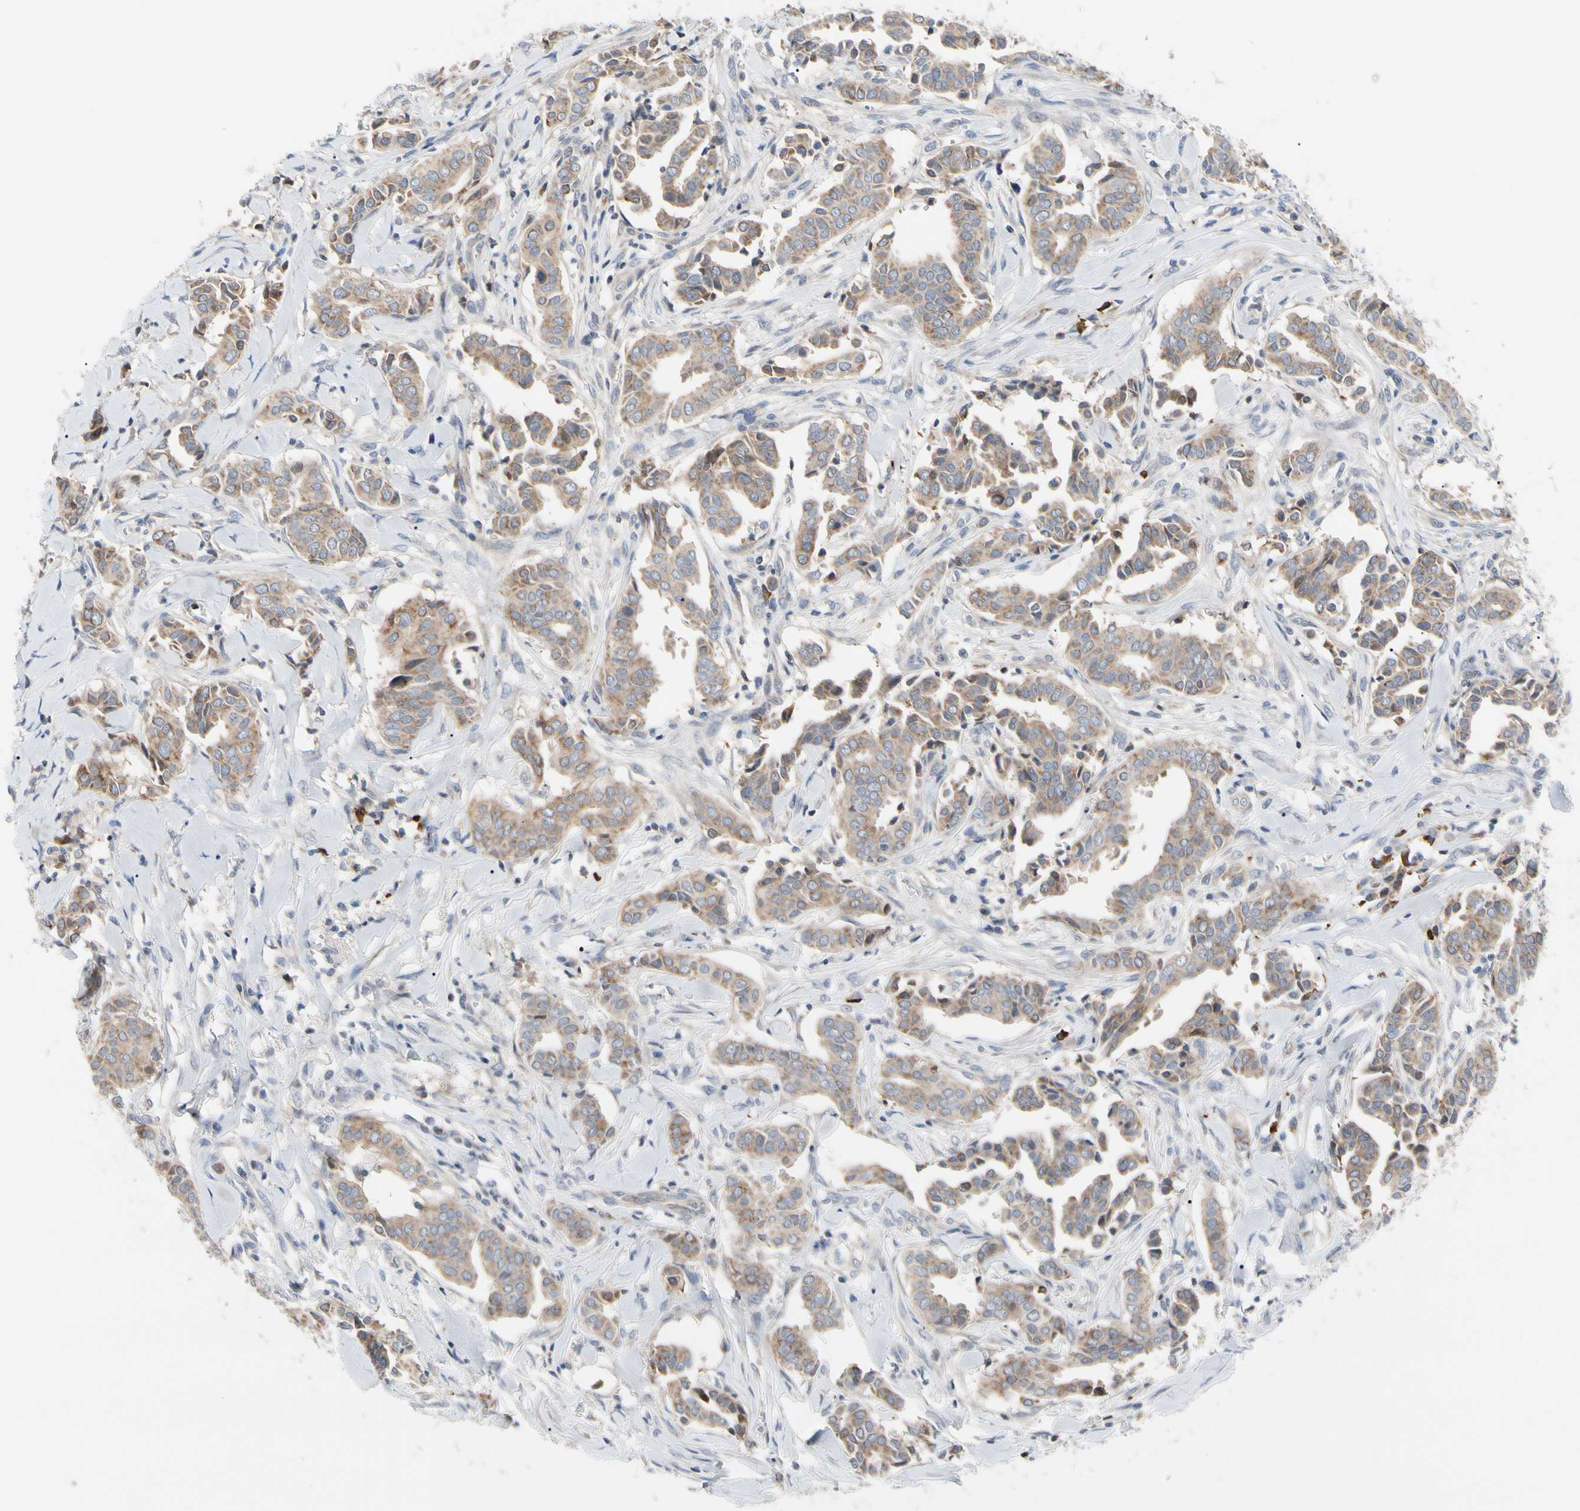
{"staining": {"intensity": "moderate", "quantity": "25%-75%", "location": "cytoplasmic/membranous"}, "tissue": "head and neck cancer", "cell_type": "Tumor cells", "image_type": "cancer", "snomed": [{"axis": "morphology", "description": "Adenocarcinoma, NOS"}, {"axis": "topography", "description": "Salivary gland"}, {"axis": "topography", "description": "Head-Neck"}], "caption": "A photomicrograph of human adenocarcinoma (head and neck) stained for a protein reveals moderate cytoplasmic/membranous brown staining in tumor cells. Nuclei are stained in blue.", "gene": "MCL1", "patient": {"sex": "female", "age": 59}}